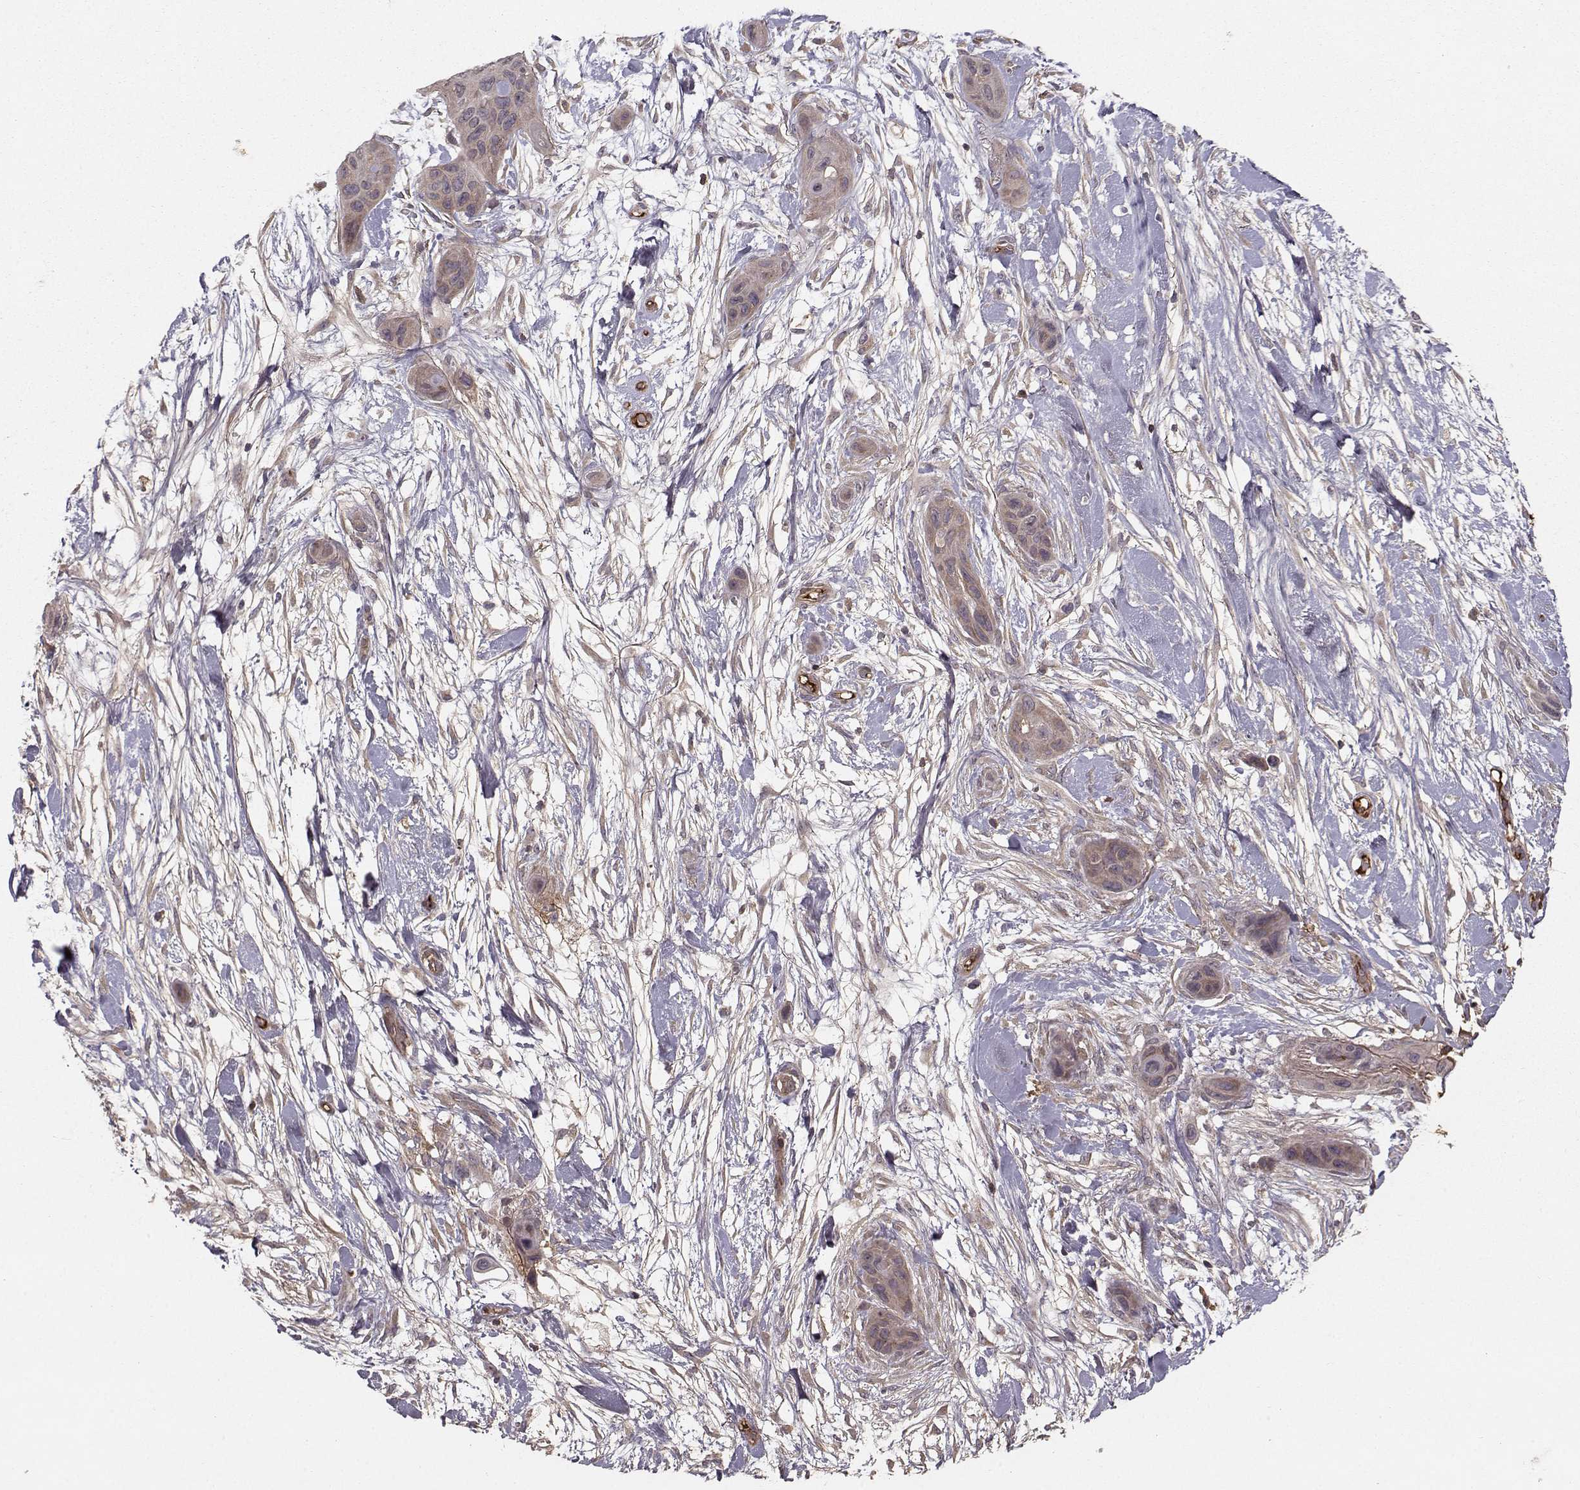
{"staining": {"intensity": "weak", "quantity": "25%-75%", "location": "cytoplasmic/membranous"}, "tissue": "skin cancer", "cell_type": "Tumor cells", "image_type": "cancer", "snomed": [{"axis": "morphology", "description": "Squamous cell carcinoma, NOS"}, {"axis": "topography", "description": "Skin"}], "caption": "Immunohistochemical staining of skin squamous cell carcinoma displays low levels of weak cytoplasmic/membranous positivity in approximately 25%-75% of tumor cells.", "gene": "WNT6", "patient": {"sex": "male", "age": 79}}